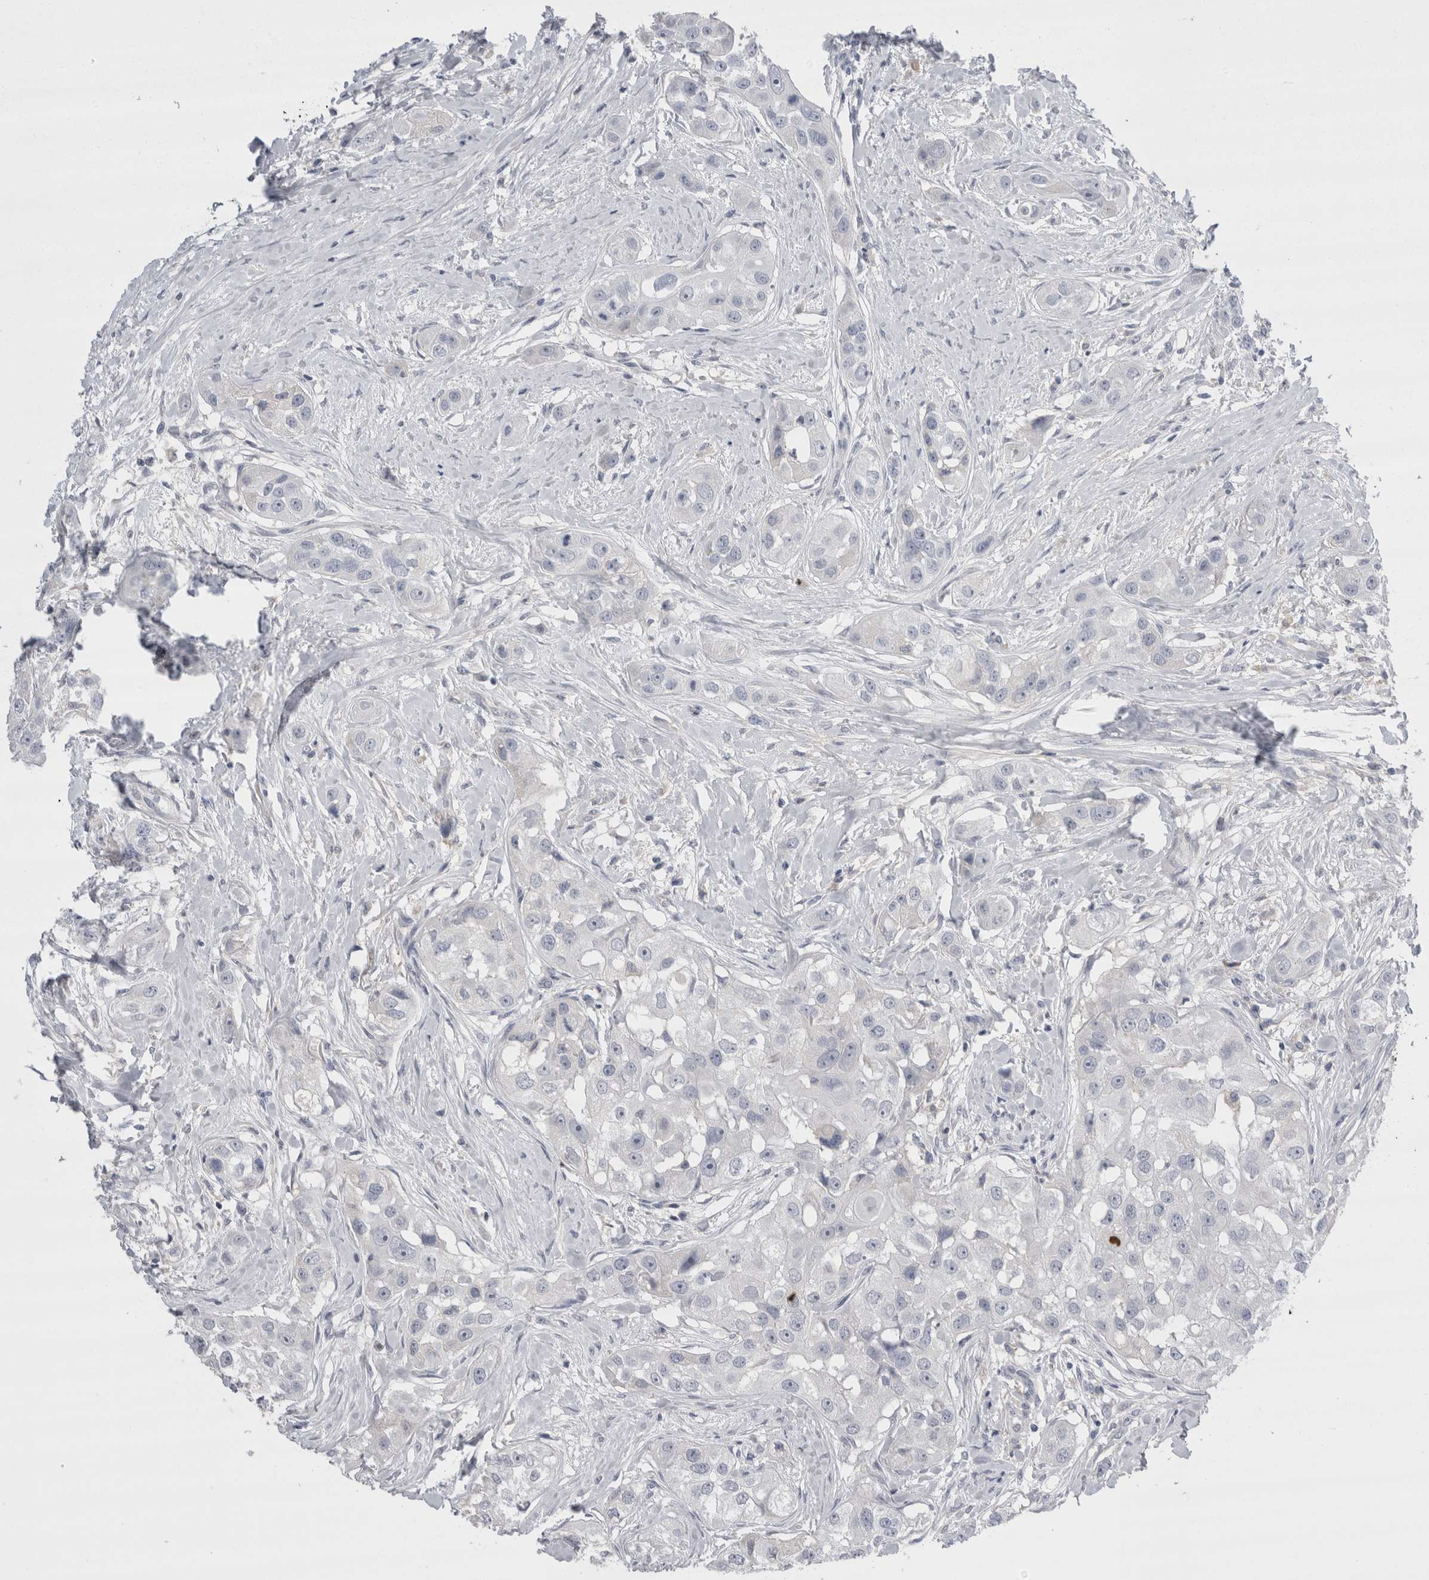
{"staining": {"intensity": "negative", "quantity": "none", "location": "none"}, "tissue": "head and neck cancer", "cell_type": "Tumor cells", "image_type": "cancer", "snomed": [{"axis": "morphology", "description": "Normal tissue, NOS"}, {"axis": "morphology", "description": "Squamous cell carcinoma, NOS"}, {"axis": "topography", "description": "Skeletal muscle"}, {"axis": "topography", "description": "Head-Neck"}], "caption": "Head and neck cancer (squamous cell carcinoma) was stained to show a protein in brown. There is no significant staining in tumor cells.", "gene": "REG1A", "patient": {"sex": "male", "age": 51}}